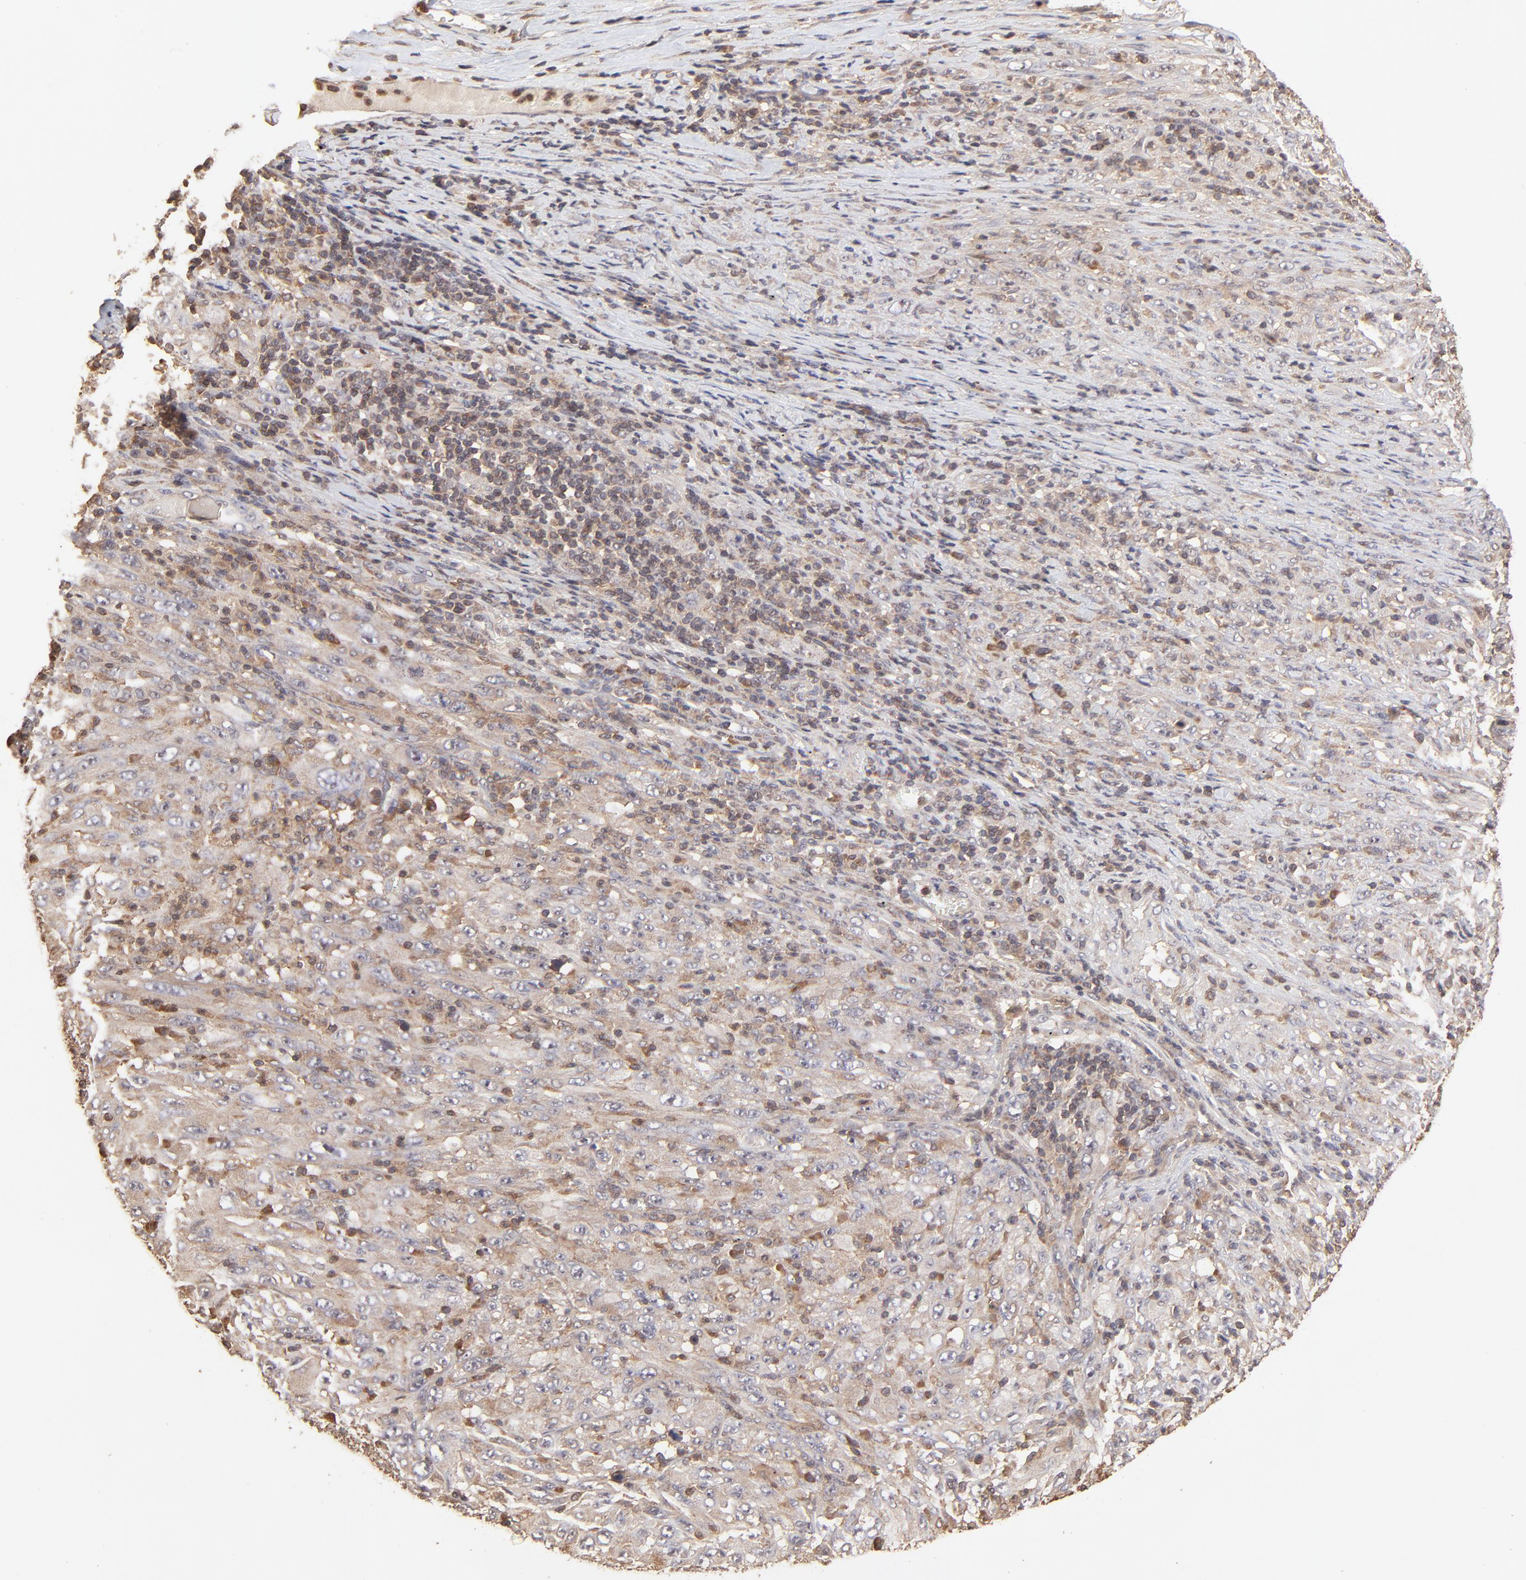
{"staining": {"intensity": "moderate", "quantity": ">75%", "location": "cytoplasmic/membranous"}, "tissue": "melanoma", "cell_type": "Tumor cells", "image_type": "cancer", "snomed": [{"axis": "morphology", "description": "Malignant melanoma, Metastatic site"}, {"axis": "topography", "description": "Skin"}], "caption": "Melanoma stained for a protein reveals moderate cytoplasmic/membranous positivity in tumor cells. (Stains: DAB in brown, nuclei in blue, Microscopy: brightfield microscopy at high magnification).", "gene": "STON2", "patient": {"sex": "female", "age": 56}}